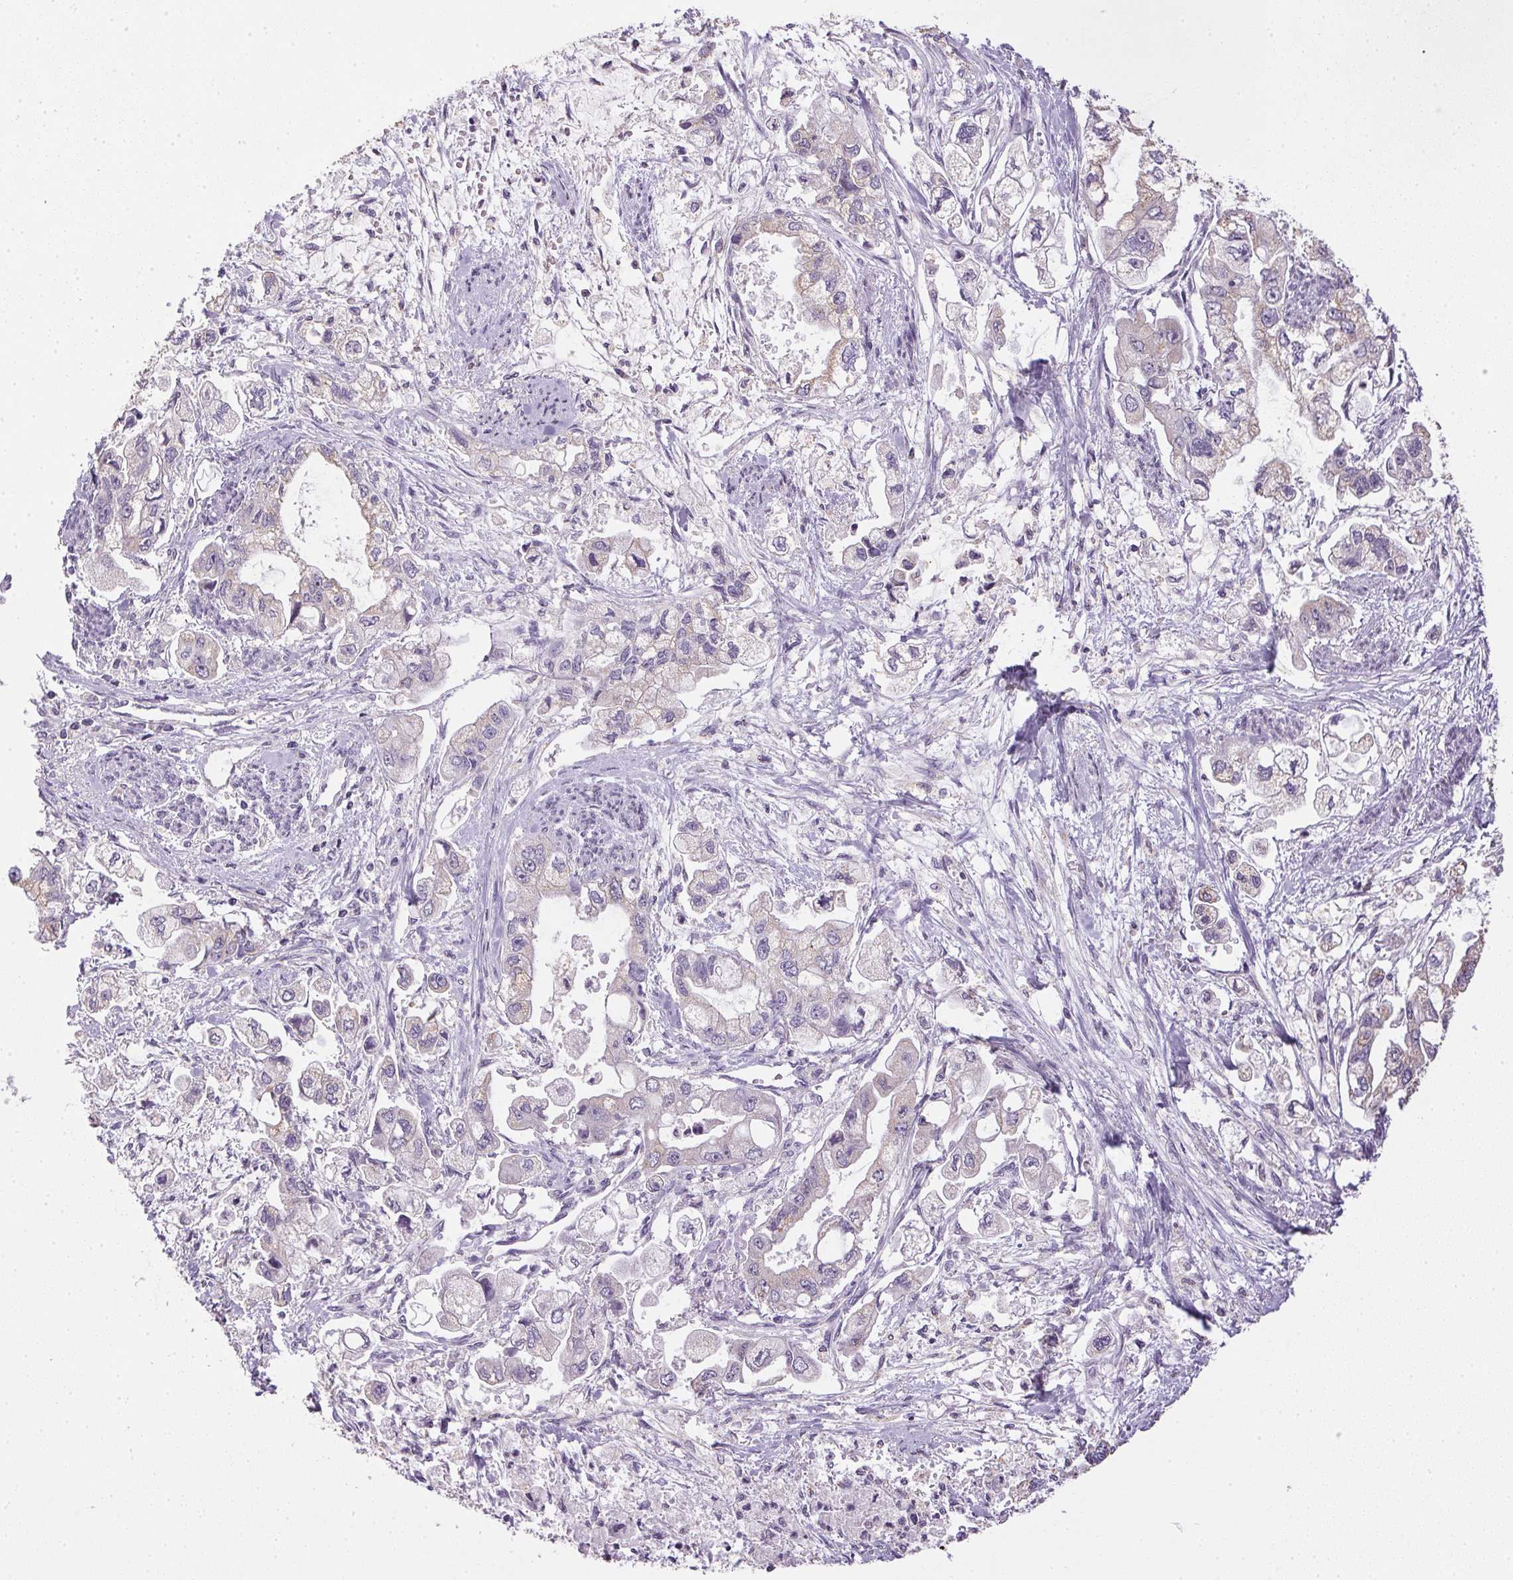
{"staining": {"intensity": "negative", "quantity": "none", "location": "none"}, "tissue": "stomach cancer", "cell_type": "Tumor cells", "image_type": "cancer", "snomed": [{"axis": "morphology", "description": "Normal tissue, NOS"}, {"axis": "morphology", "description": "Adenocarcinoma, NOS"}, {"axis": "topography", "description": "Stomach"}], "caption": "IHC histopathology image of neoplastic tissue: human stomach cancer (adenocarcinoma) stained with DAB (3,3'-diaminobenzidine) displays no significant protein expression in tumor cells.", "gene": "SPACA9", "patient": {"sex": "male", "age": 62}}